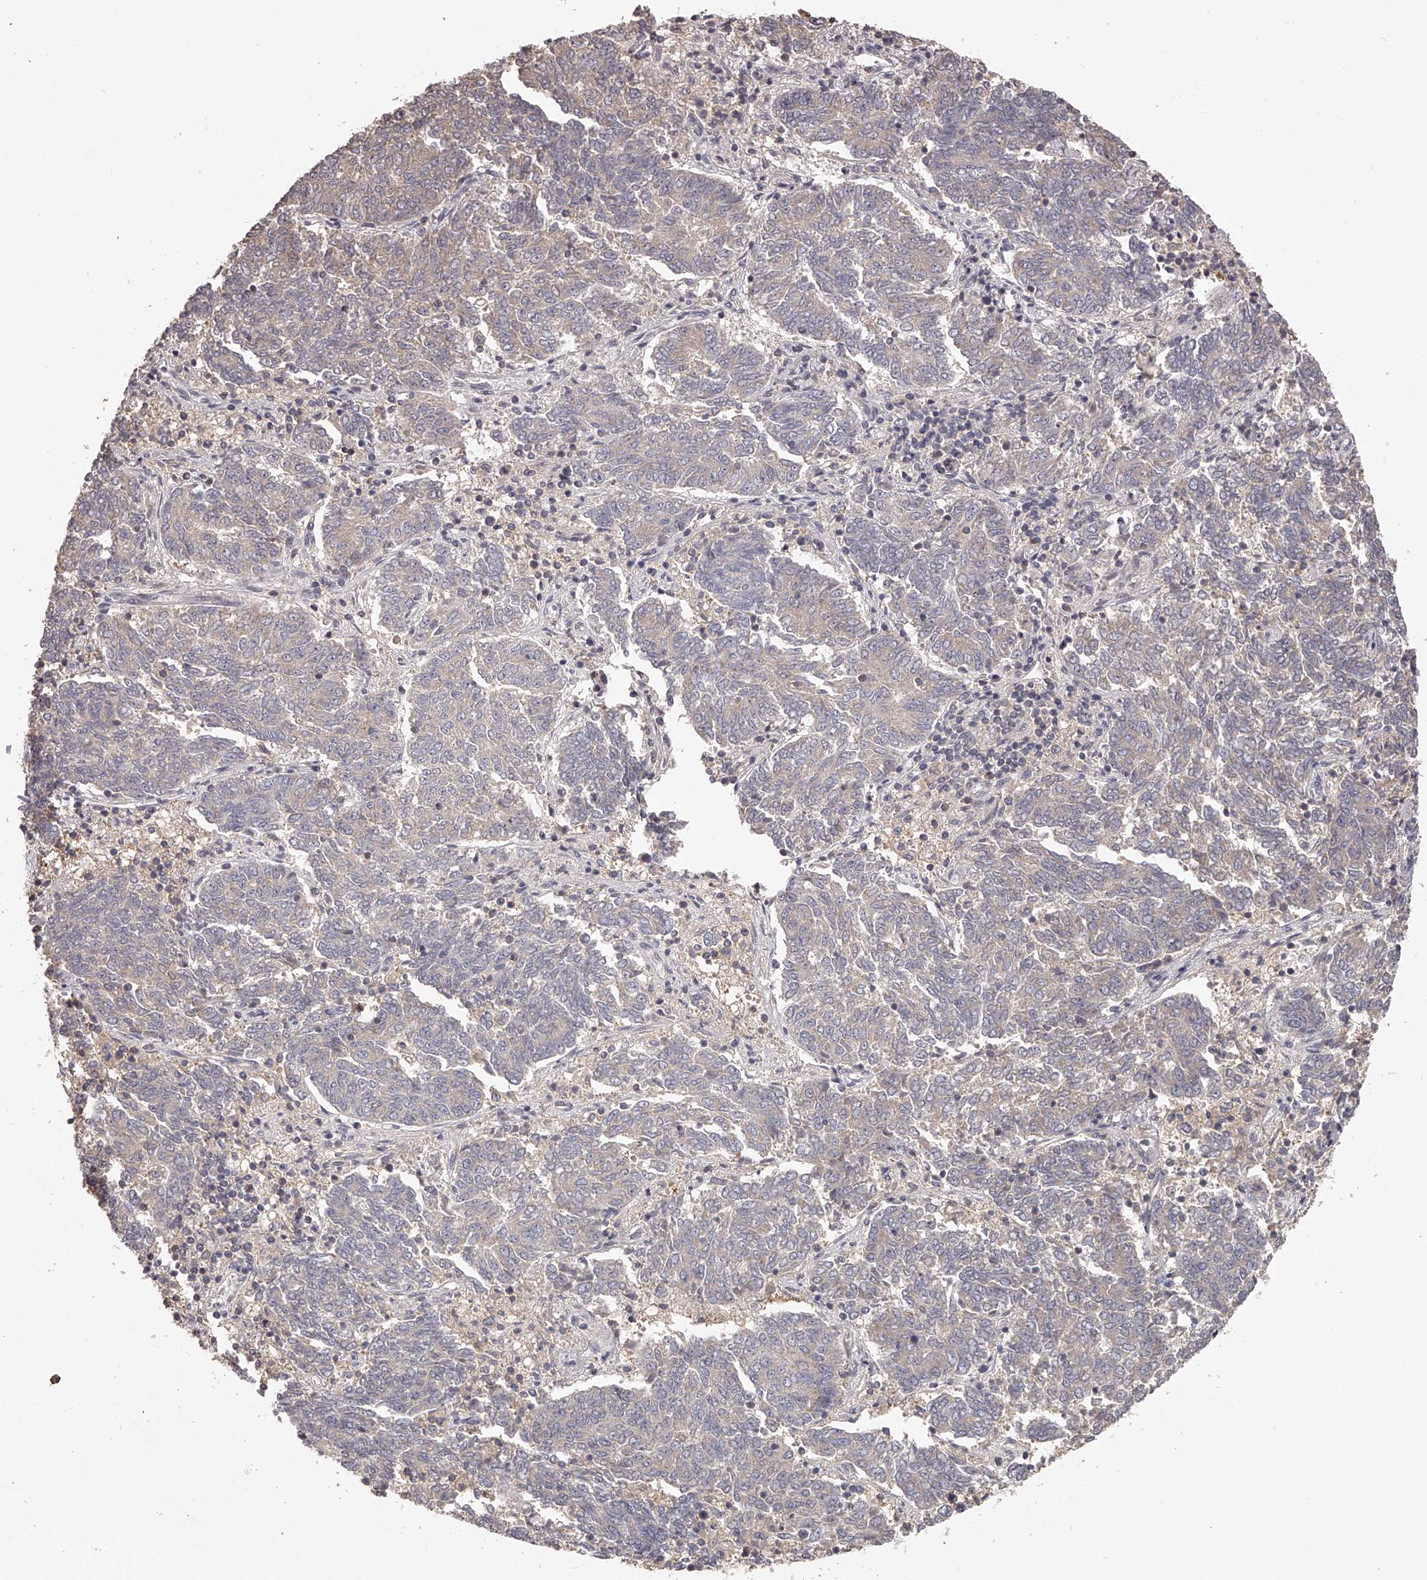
{"staining": {"intensity": "negative", "quantity": "none", "location": "none"}, "tissue": "endometrial cancer", "cell_type": "Tumor cells", "image_type": "cancer", "snomed": [{"axis": "morphology", "description": "Adenocarcinoma, NOS"}, {"axis": "topography", "description": "Endometrium"}], "caption": "This is an immunohistochemistry (IHC) image of endometrial cancer (adenocarcinoma). There is no positivity in tumor cells.", "gene": "TNN", "patient": {"sex": "female", "age": 80}}